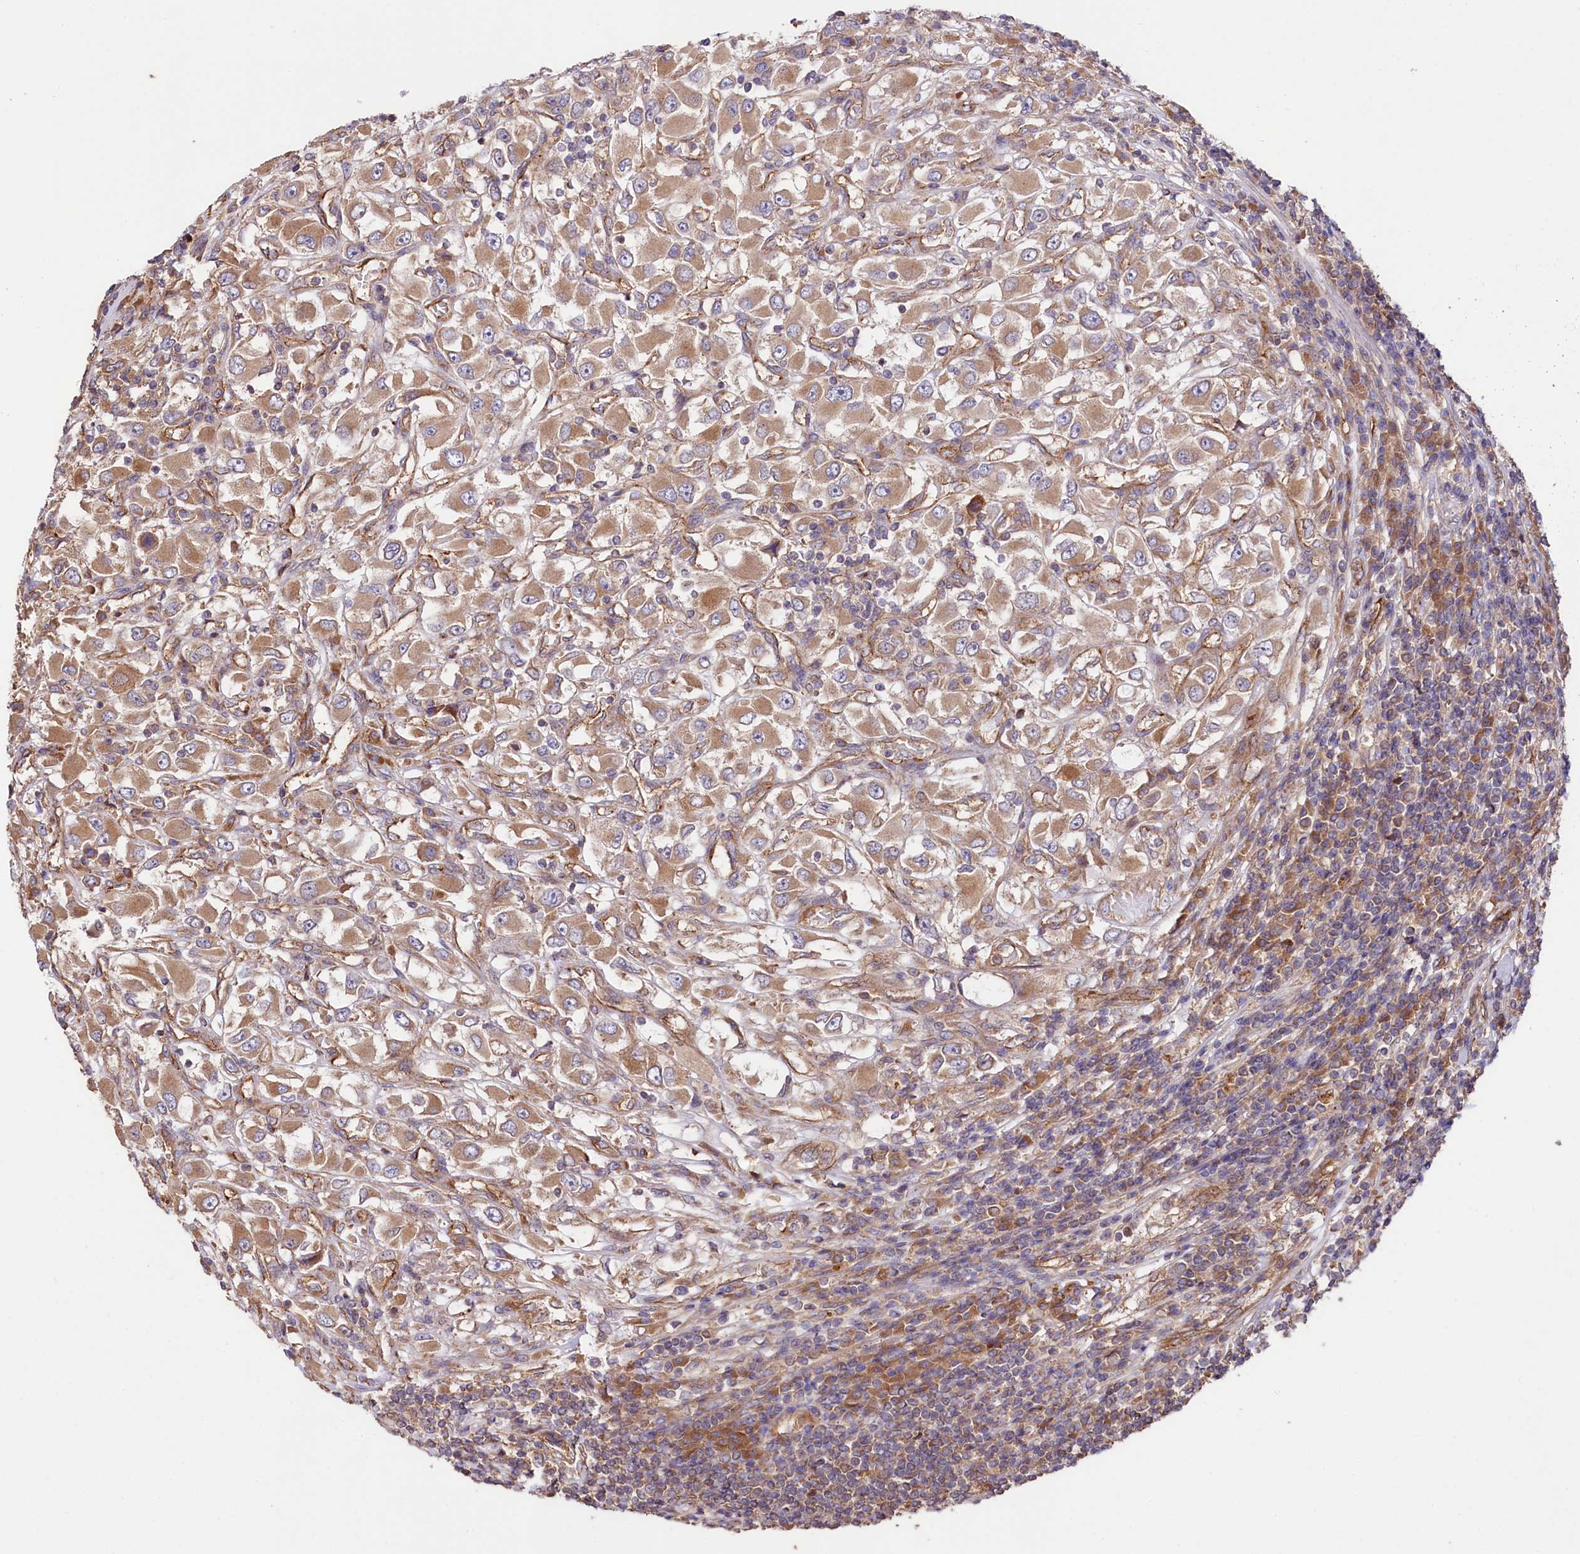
{"staining": {"intensity": "moderate", "quantity": ">75%", "location": "cytoplasmic/membranous"}, "tissue": "renal cancer", "cell_type": "Tumor cells", "image_type": "cancer", "snomed": [{"axis": "morphology", "description": "Adenocarcinoma, NOS"}, {"axis": "topography", "description": "Kidney"}], "caption": "This micrograph displays immunohistochemistry (IHC) staining of renal cancer (adenocarcinoma), with medium moderate cytoplasmic/membranous positivity in about >75% of tumor cells.", "gene": "CEP295", "patient": {"sex": "female", "age": 52}}